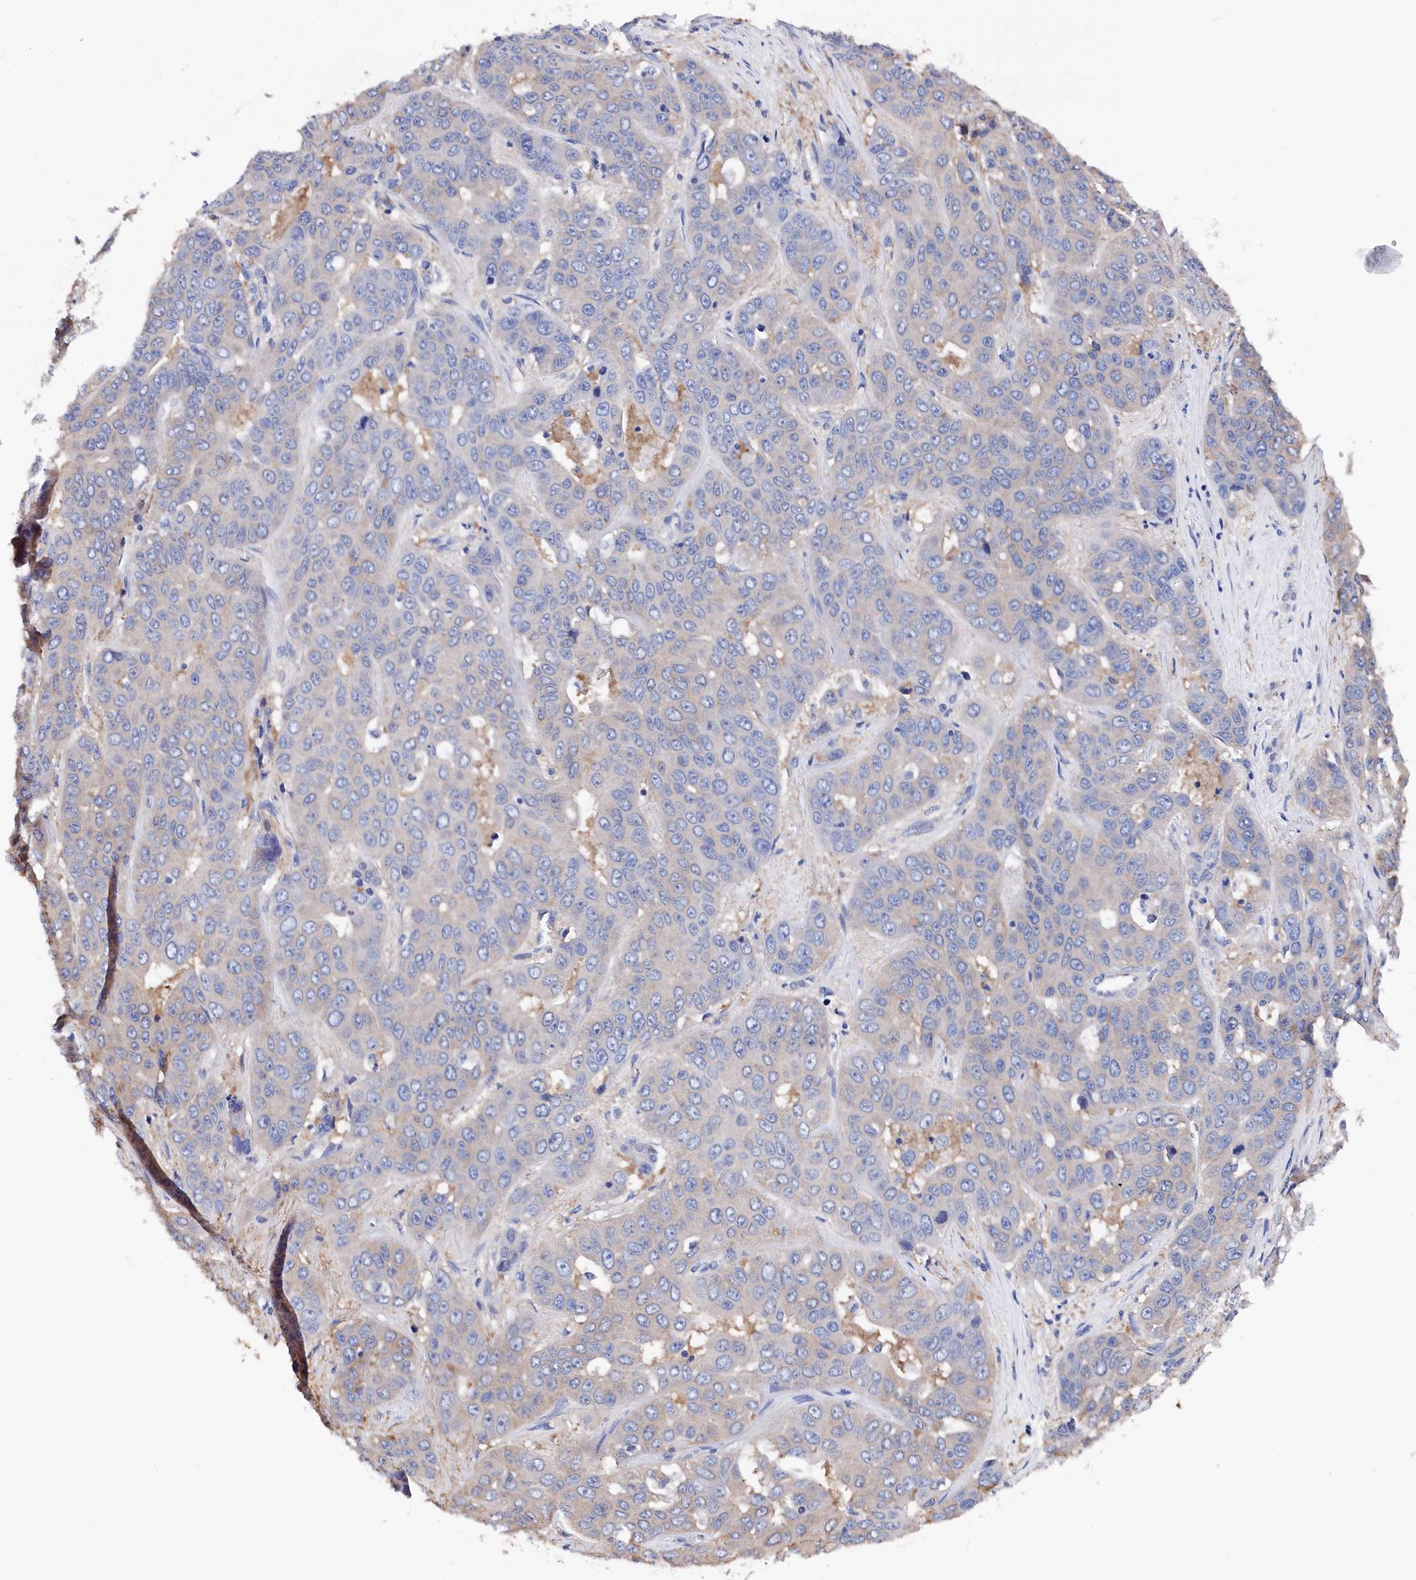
{"staining": {"intensity": "weak", "quantity": "<25%", "location": "cytoplasmic/membranous"}, "tissue": "liver cancer", "cell_type": "Tumor cells", "image_type": "cancer", "snomed": [{"axis": "morphology", "description": "Cholangiocarcinoma"}, {"axis": "topography", "description": "Liver"}], "caption": "Immunohistochemical staining of liver cancer displays no significant staining in tumor cells.", "gene": "BHMT", "patient": {"sex": "female", "age": 52}}